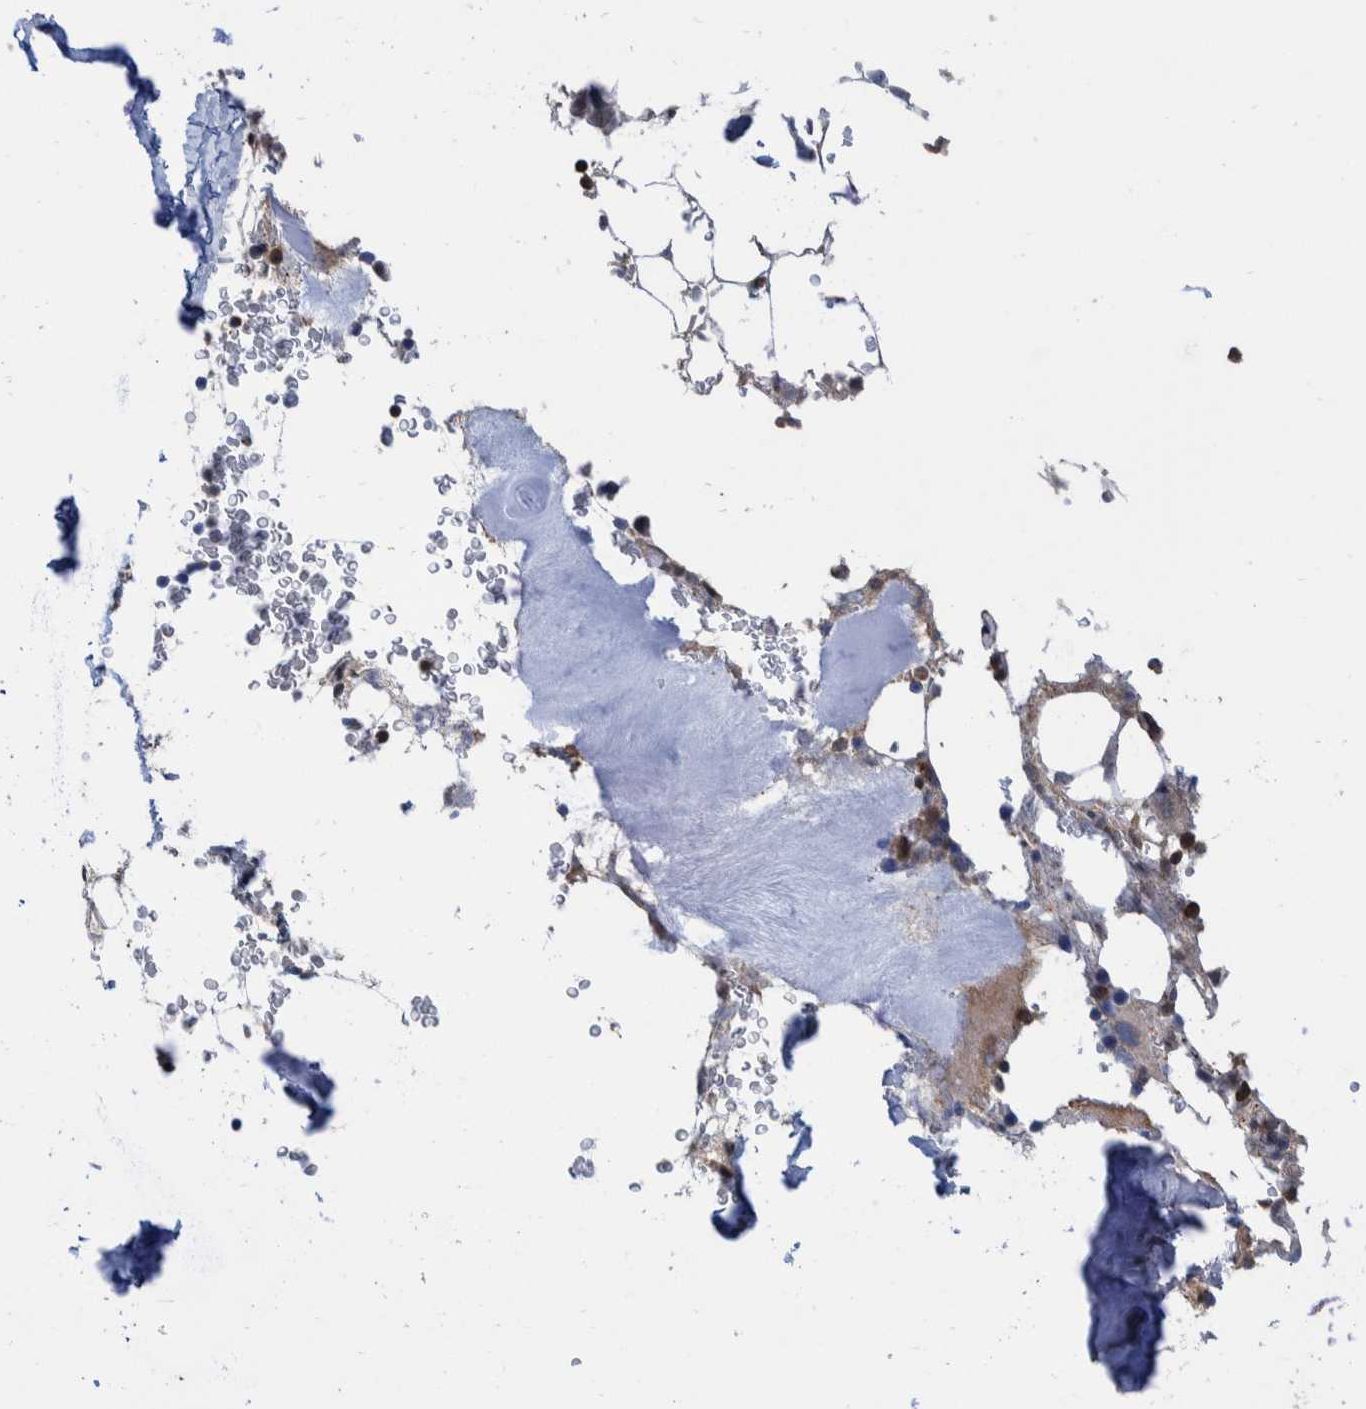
{"staining": {"intensity": "negative", "quantity": "none", "location": "none"}, "tissue": "bone marrow", "cell_type": "Hematopoietic cells", "image_type": "normal", "snomed": [{"axis": "morphology", "description": "Normal tissue, NOS"}, {"axis": "topography", "description": "Bone marrow"}], "caption": "DAB (3,3'-diaminobenzidine) immunohistochemical staining of benign human bone marrow demonstrates no significant staining in hematopoietic cells.", "gene": "PLPBP", "patient": {"sex": "female", "age": 81}}